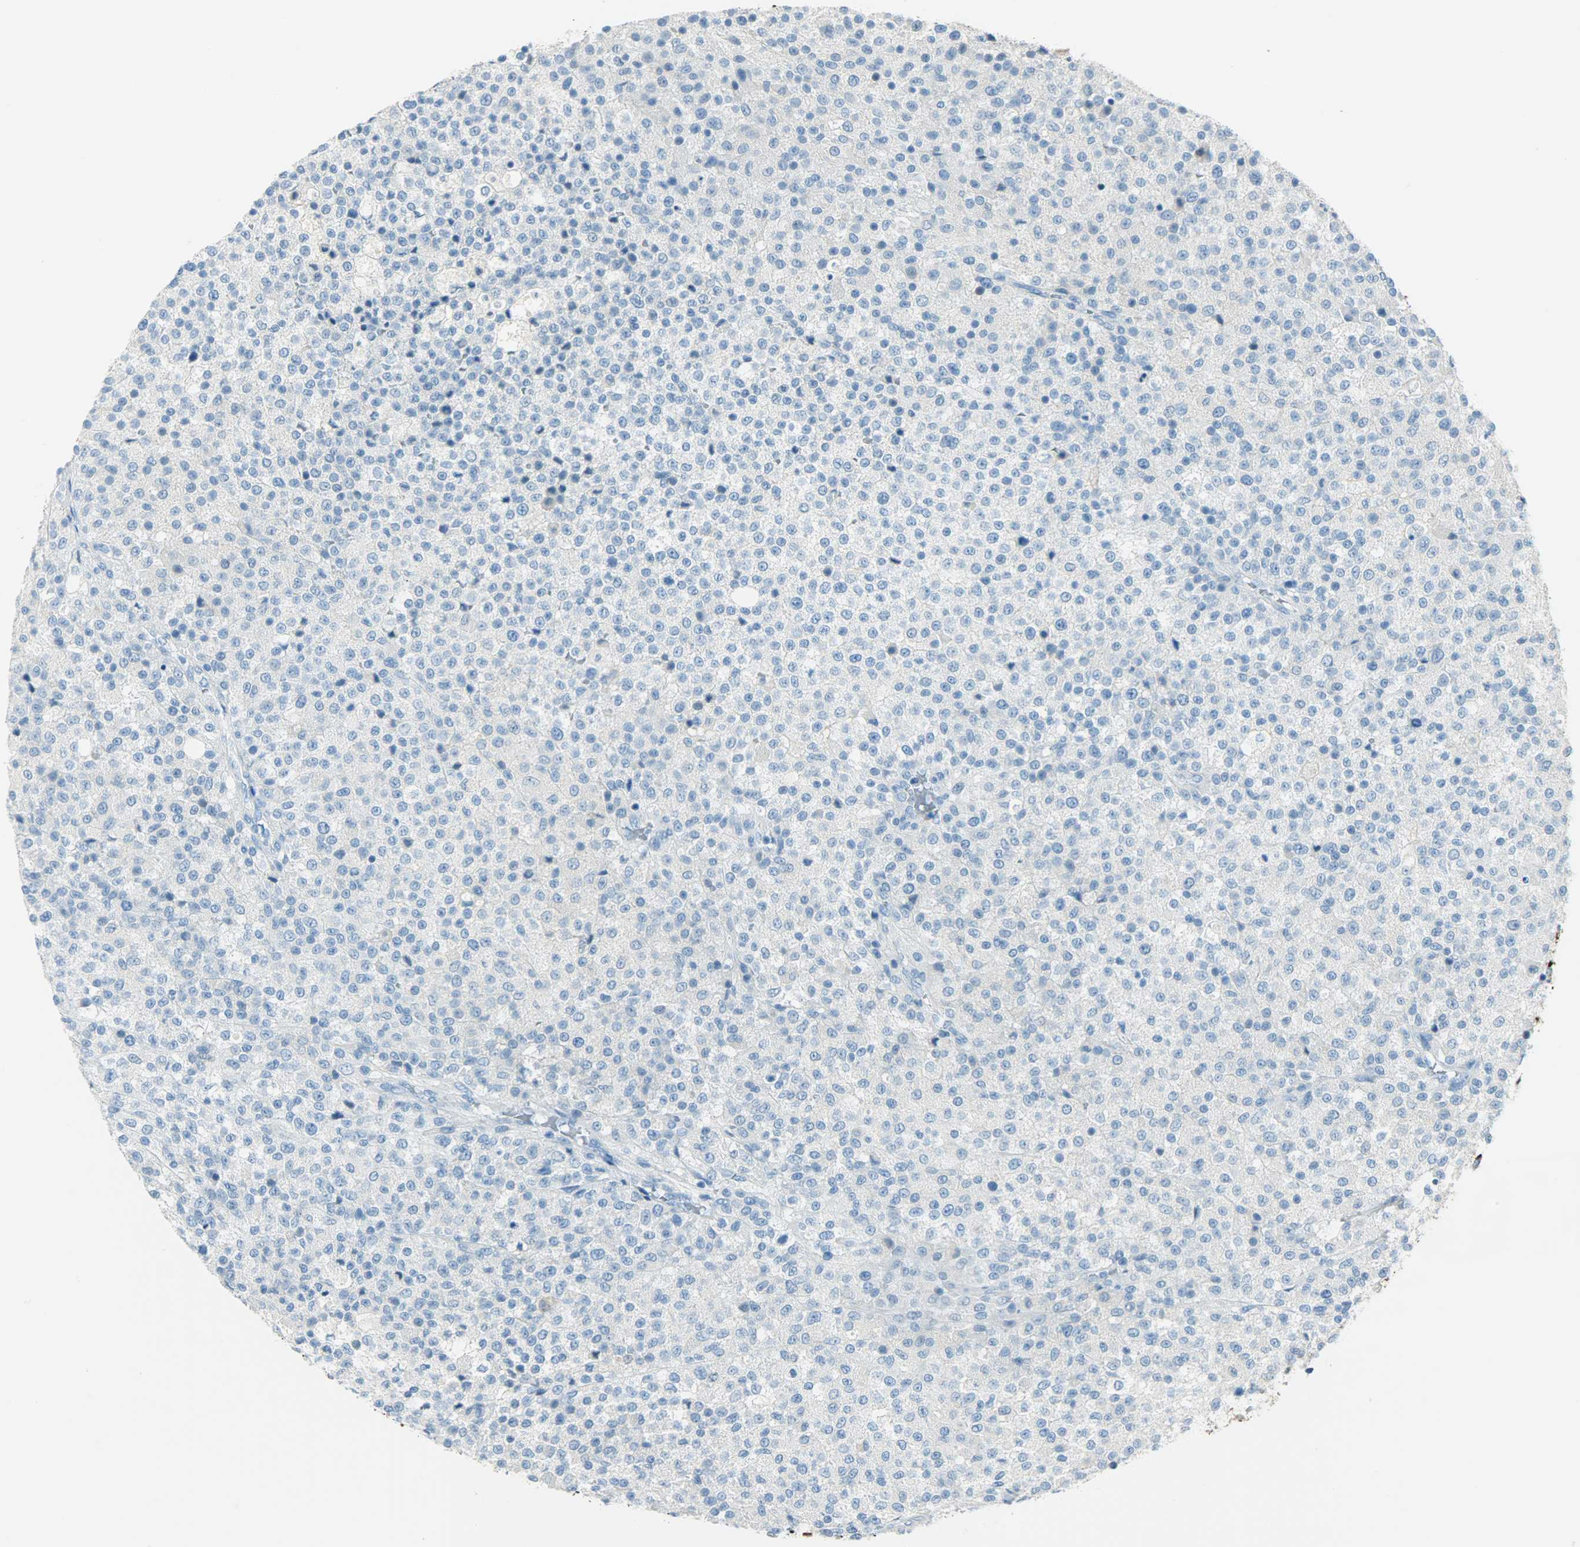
{"staining": {"intensity": "negative", "quantity": "none", "location": "none"}, "tissue": "testis cancer", "cell_type": "Tumor cells", "image_type": "cancer", "snomed": [{"axis": "morphology", "description": "Seminoma, NOS"}, {"axis": "topography", "description": "Testis"}], "caption": "Immunohistochemistry of seminoma (testis) displays no expression in tumor cells.", "gene": "PROM1", "patient": {"sex": "male", "age": 59}}